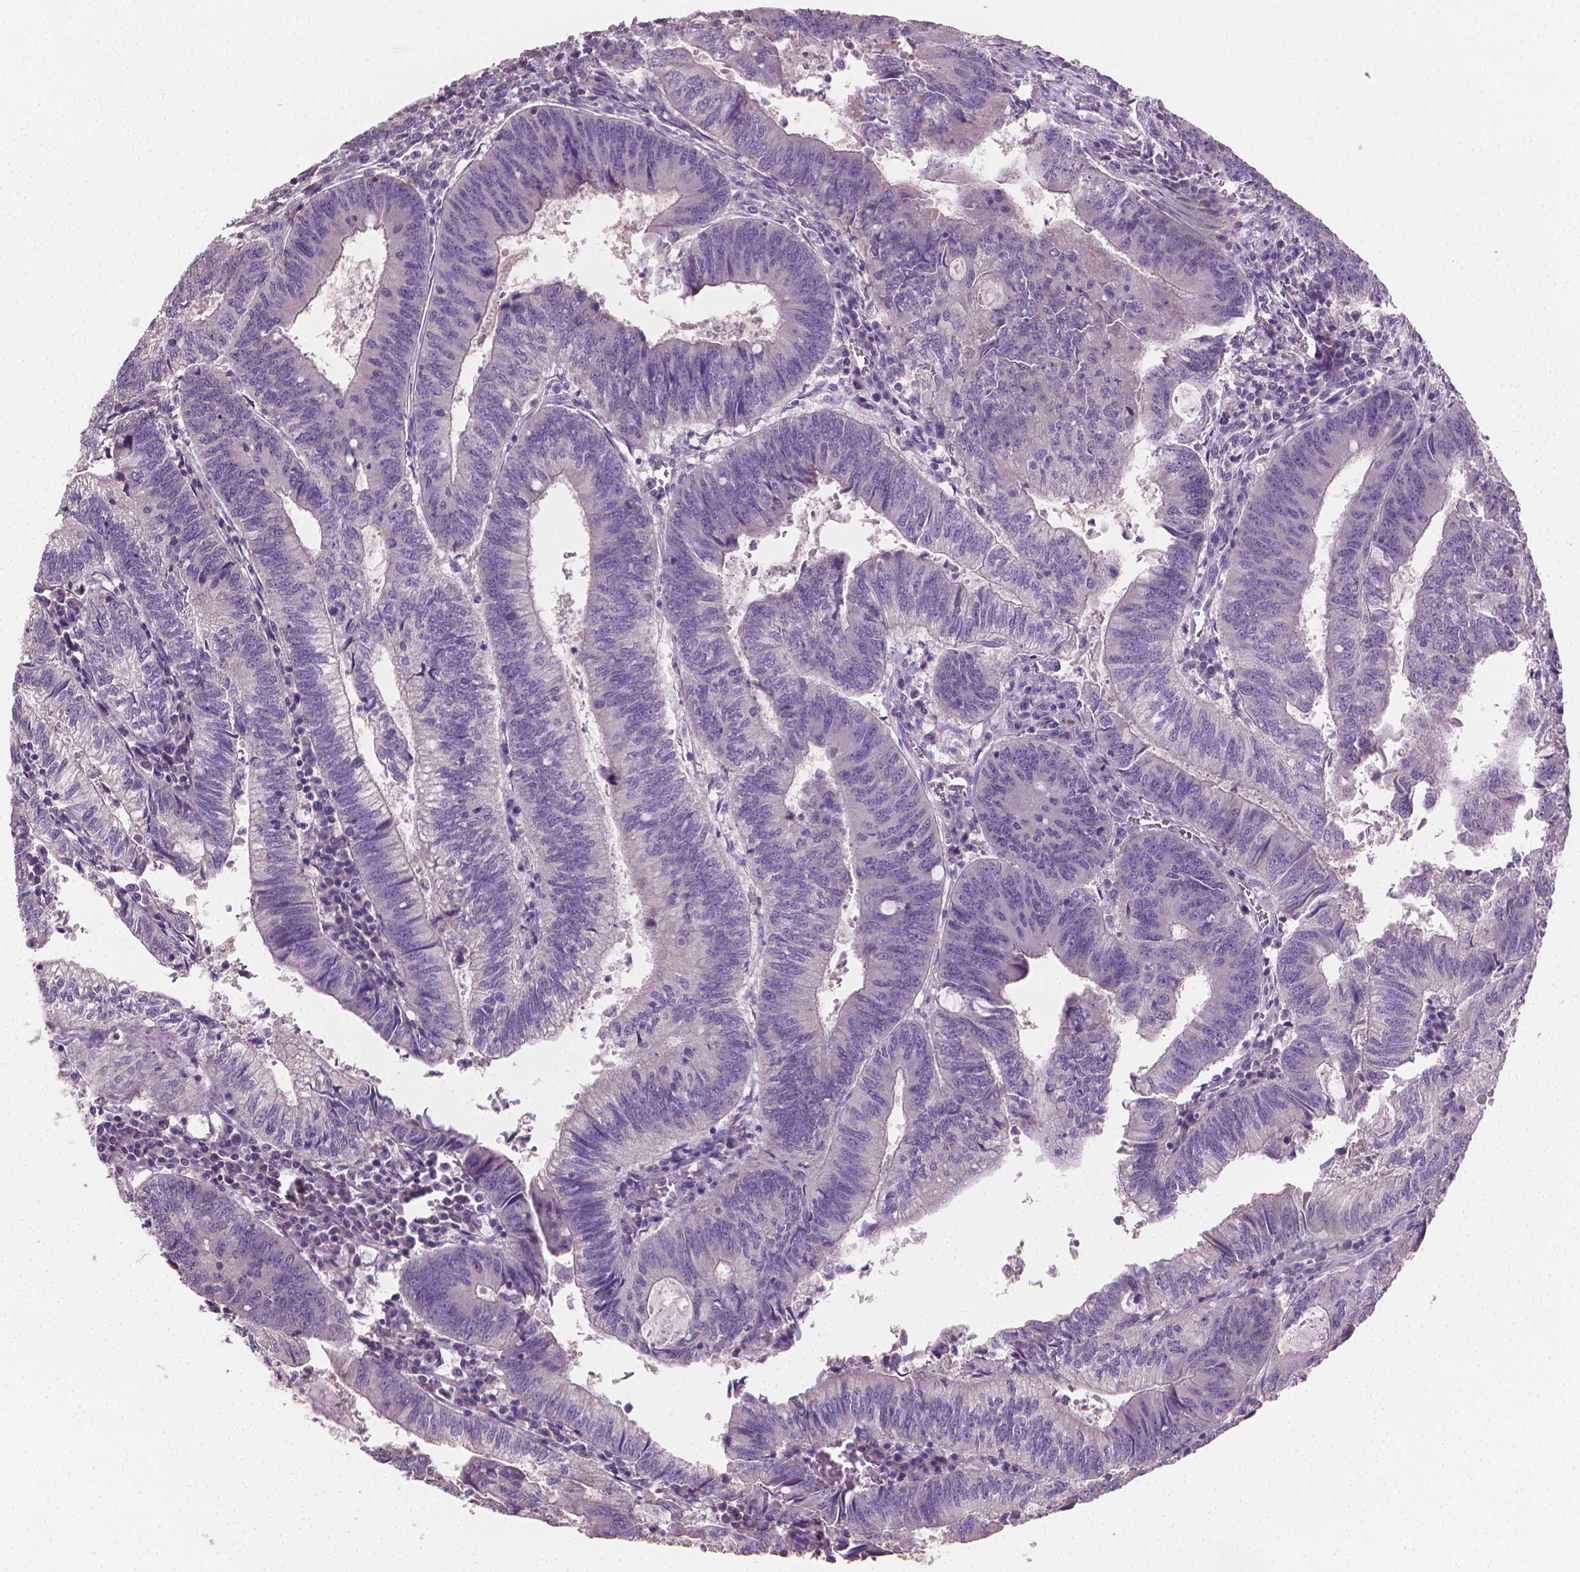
{"staining": {"intensity": "negative", "quantity": "none", "location": "none"}, "tissue": "colorectal cancer", "cell_type": "Tumor cells", "image_type": "cancer", "snomed": [{"axis": "morphology", "description": "Adenocarcinoma, NOS"}, {"axis": "topography", "description": "Colon"}], "caption": "Immunohistochemical staining of colorectal cancer (adenocarcinoma) reveals no significant staining in tumor cells. (DAB (3,3'-diaminobenzidine) IHC with hematoxylin counter stain).", "gene": "CATIP", "patient": {"sex": "male", "age": 67}}